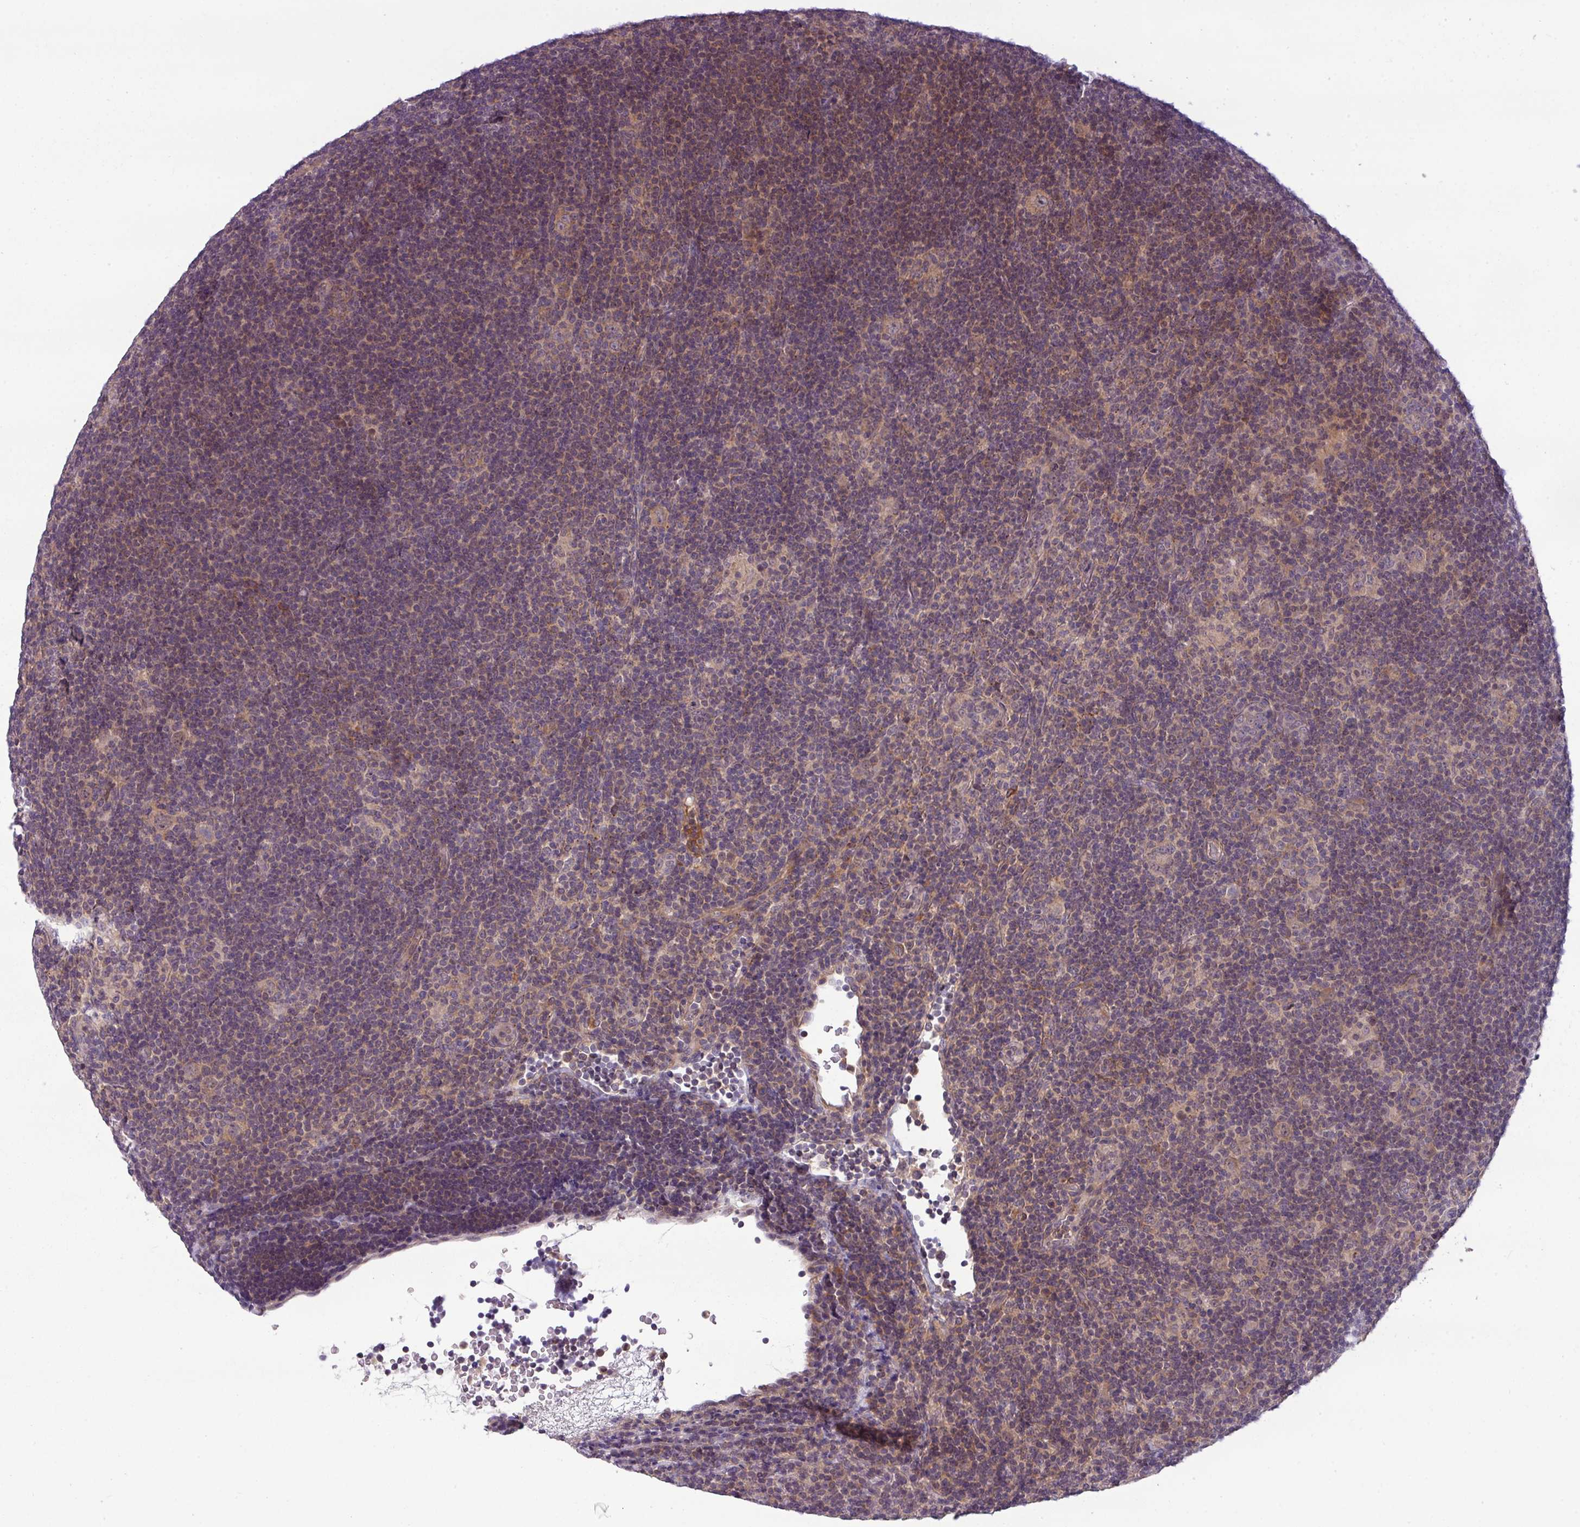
{"staining": {"intensity": "weak", "quantity": "<25%", "location": "cytoplasmic/membranous"}, "tissue": "lymphoma", "cell_type": "Tumor cells", "image_type": "cancer", "snomed": [{"axis": "morphology", "description": "Hodgkin's disease, NOS"}, {"axis": "topography", "description": "Lymph node"}], "caption": "Tumor cells show no significant protein expression in Hodgkin's disease.", "gene": "ZNF35", "patient": {"sex": "female", "age": 57}}